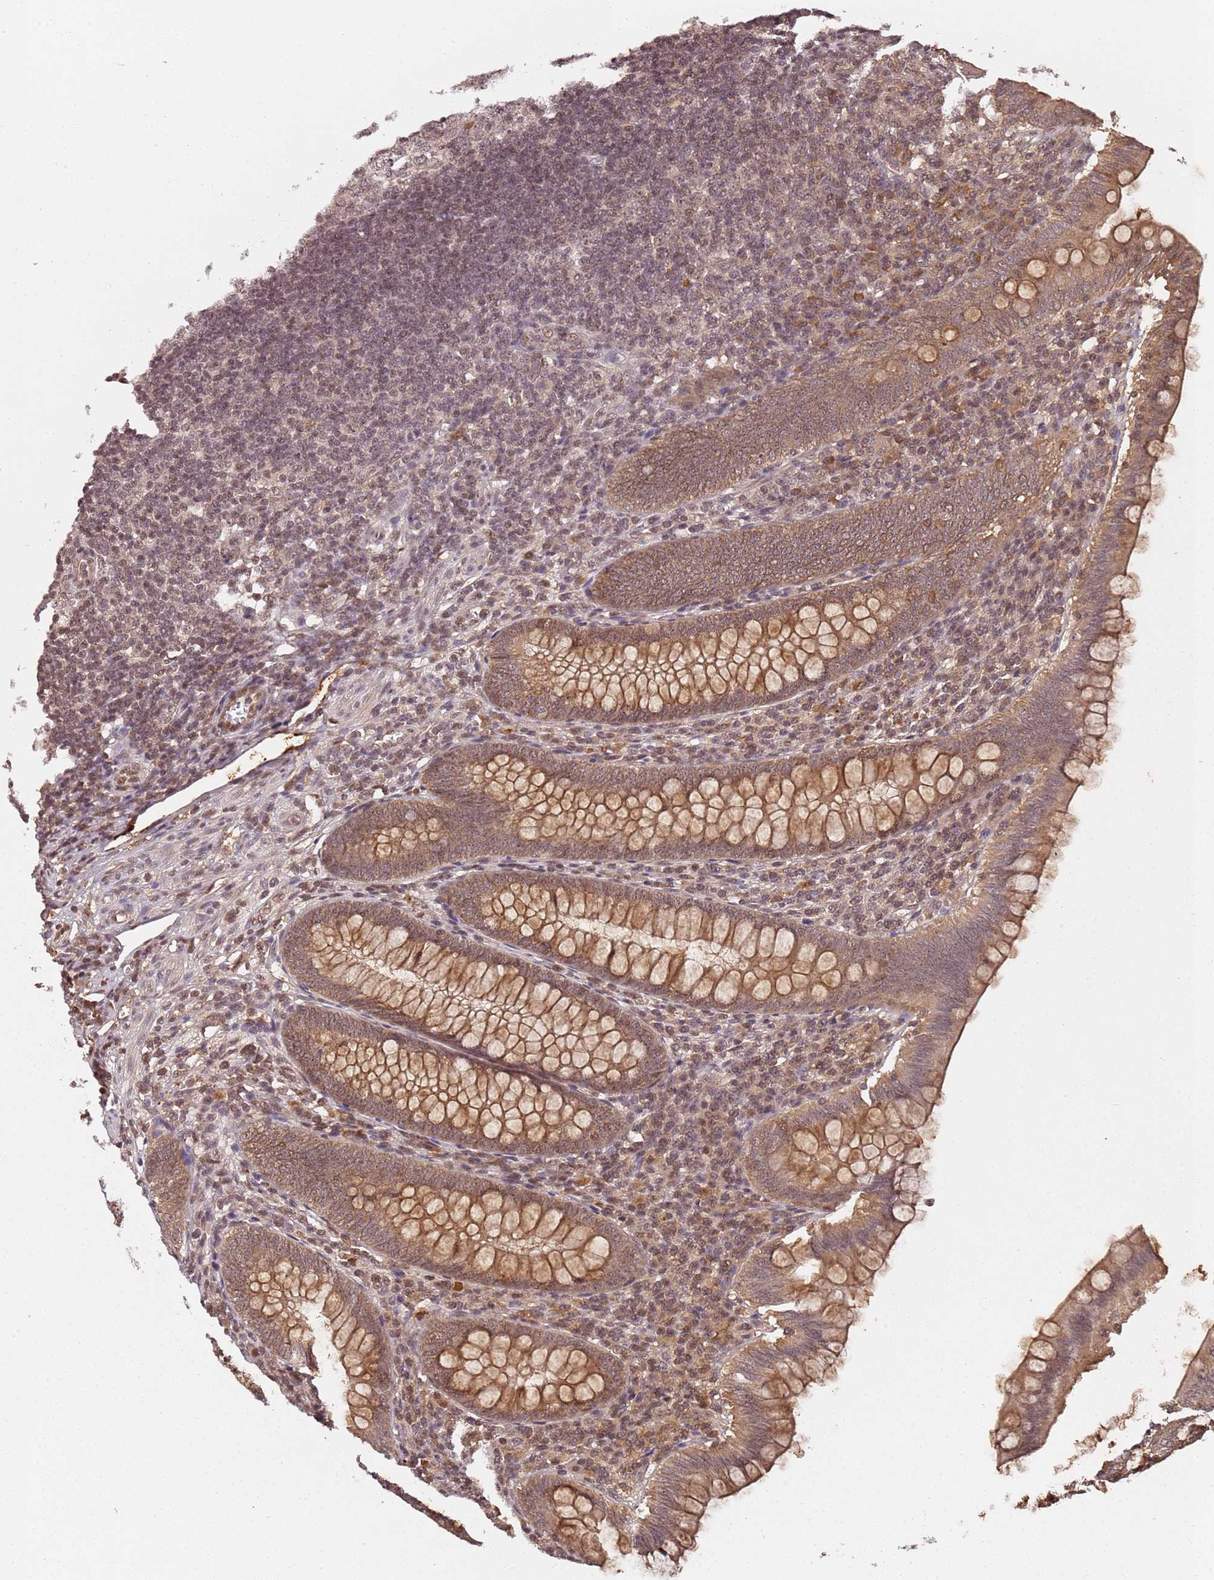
{"staining": {"intensity": "moderate", "quantity": ">75%", "location": "cytoplasmic/membranous,nuclear"}, "tissue": "appendix", "cell_type": "Glandular cells", "image_type": "normal", "snomed": [{"axis": "morphology", "description": "Normal tissue, NOS"}, {"axis": "topography", "description": "Appendix"}], "caption": "Immunohistochemistry (IHC) histopathology image of normal appendix stained for a protein (brown), which demonstrates medium levels of moderate cytoplasmic/membranous,nuclear expression in about >75% of glandular cells.", "gene": "COL1A2", "patient": {"sex": "male", "age": 14}}